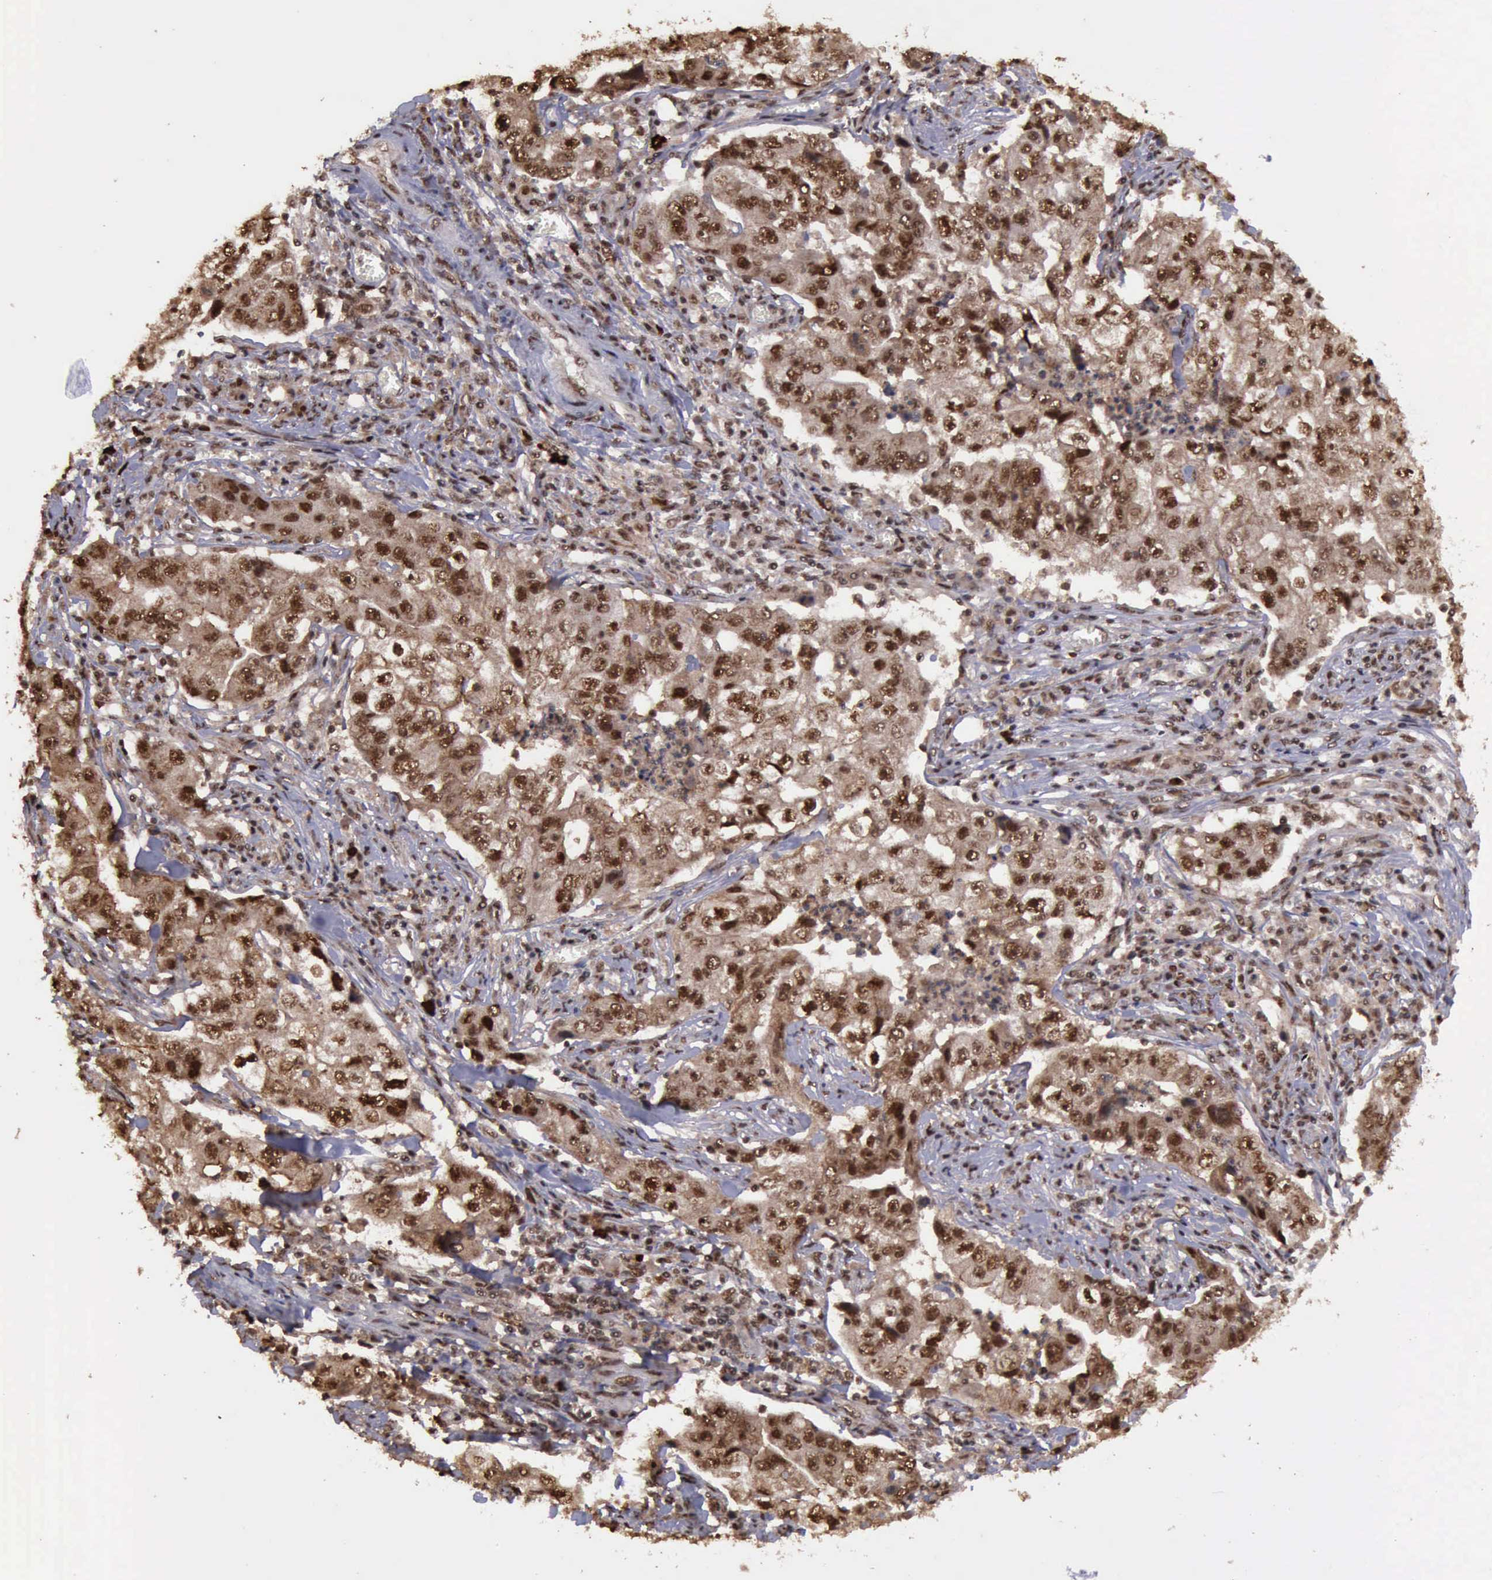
{"staining": {"intensity": "strong", "quantity": ">75%", "location": "nuclear"}, "tissue": "lung cancer", "cell_type": "Tumor cells", "image_type": "cancer", "snomed": [{"axis": "morphology", "description": "Squamous cell carcinoma, NOS"}, {"axis": "topography", "description": "Lung"}], "caption": "A micrograph showing strong nuclear staining in about >75% of tumor cells in lung squamous cell carcinoma, as visualized by brown immunohistochemical staining.", "gene": "TRMT2A", "patient": {"sex": "male", "age": 64}}